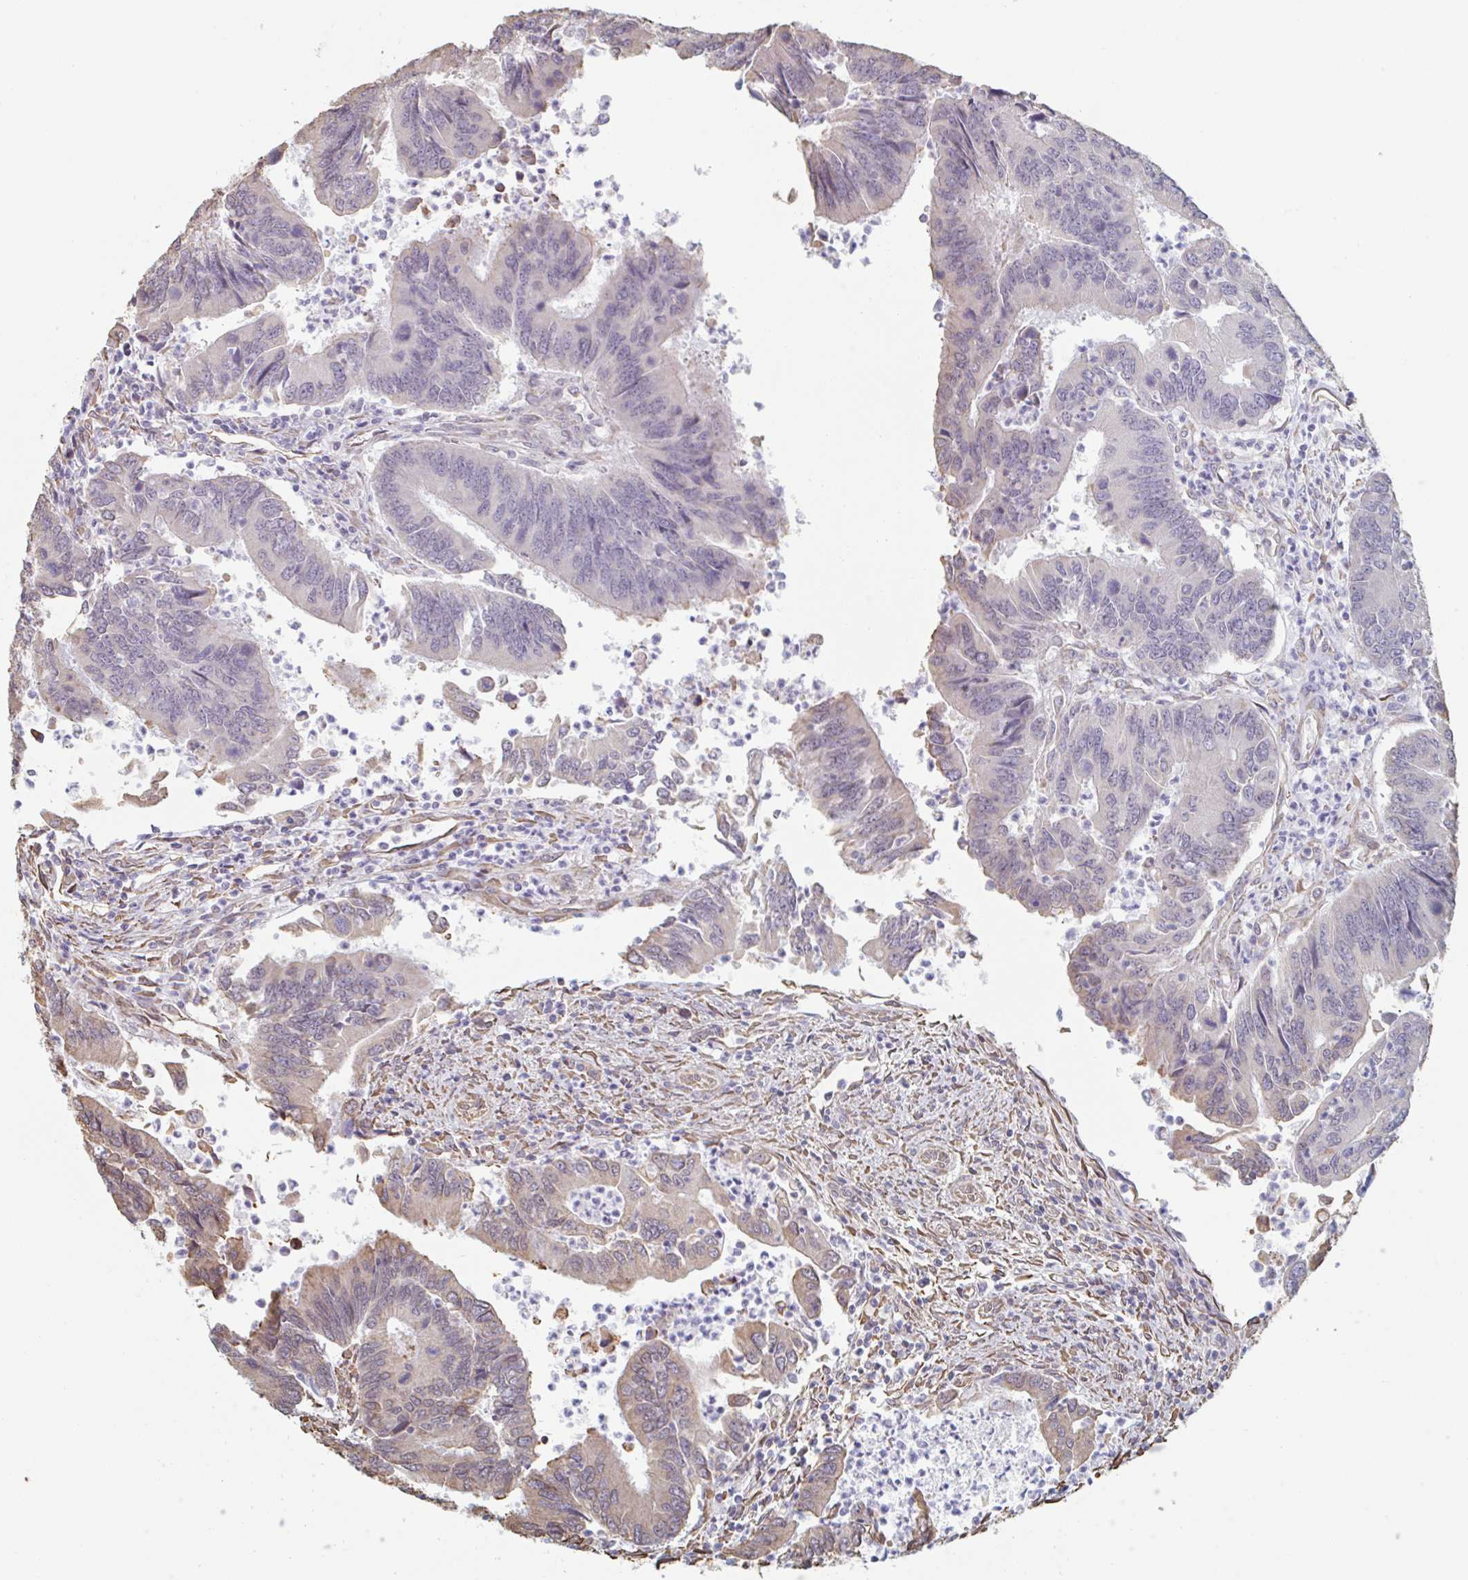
{"staining": {"intensity": "moderate", "quantity": "25%-75%", "location": "cytoplasmic/membranous"}, "tissue": "colorectal cancer", "cell_type": "Tumor cells", "image_type": "cancer", "snomed": [{"axis": "morphology", "description": "Adenocarcinoma, NOS"}, {"axis": "topography", "description": "Colon"}], "caption": "Colorectal adenocarcinoma was stained to show a protein in brown. There is medium levels of moderate cytoplasmic/membranous staining in approximately 25%-75% of tumor cells.", "gene": "RAB5IF", "patient": {"sex": "female", "age": 67}}